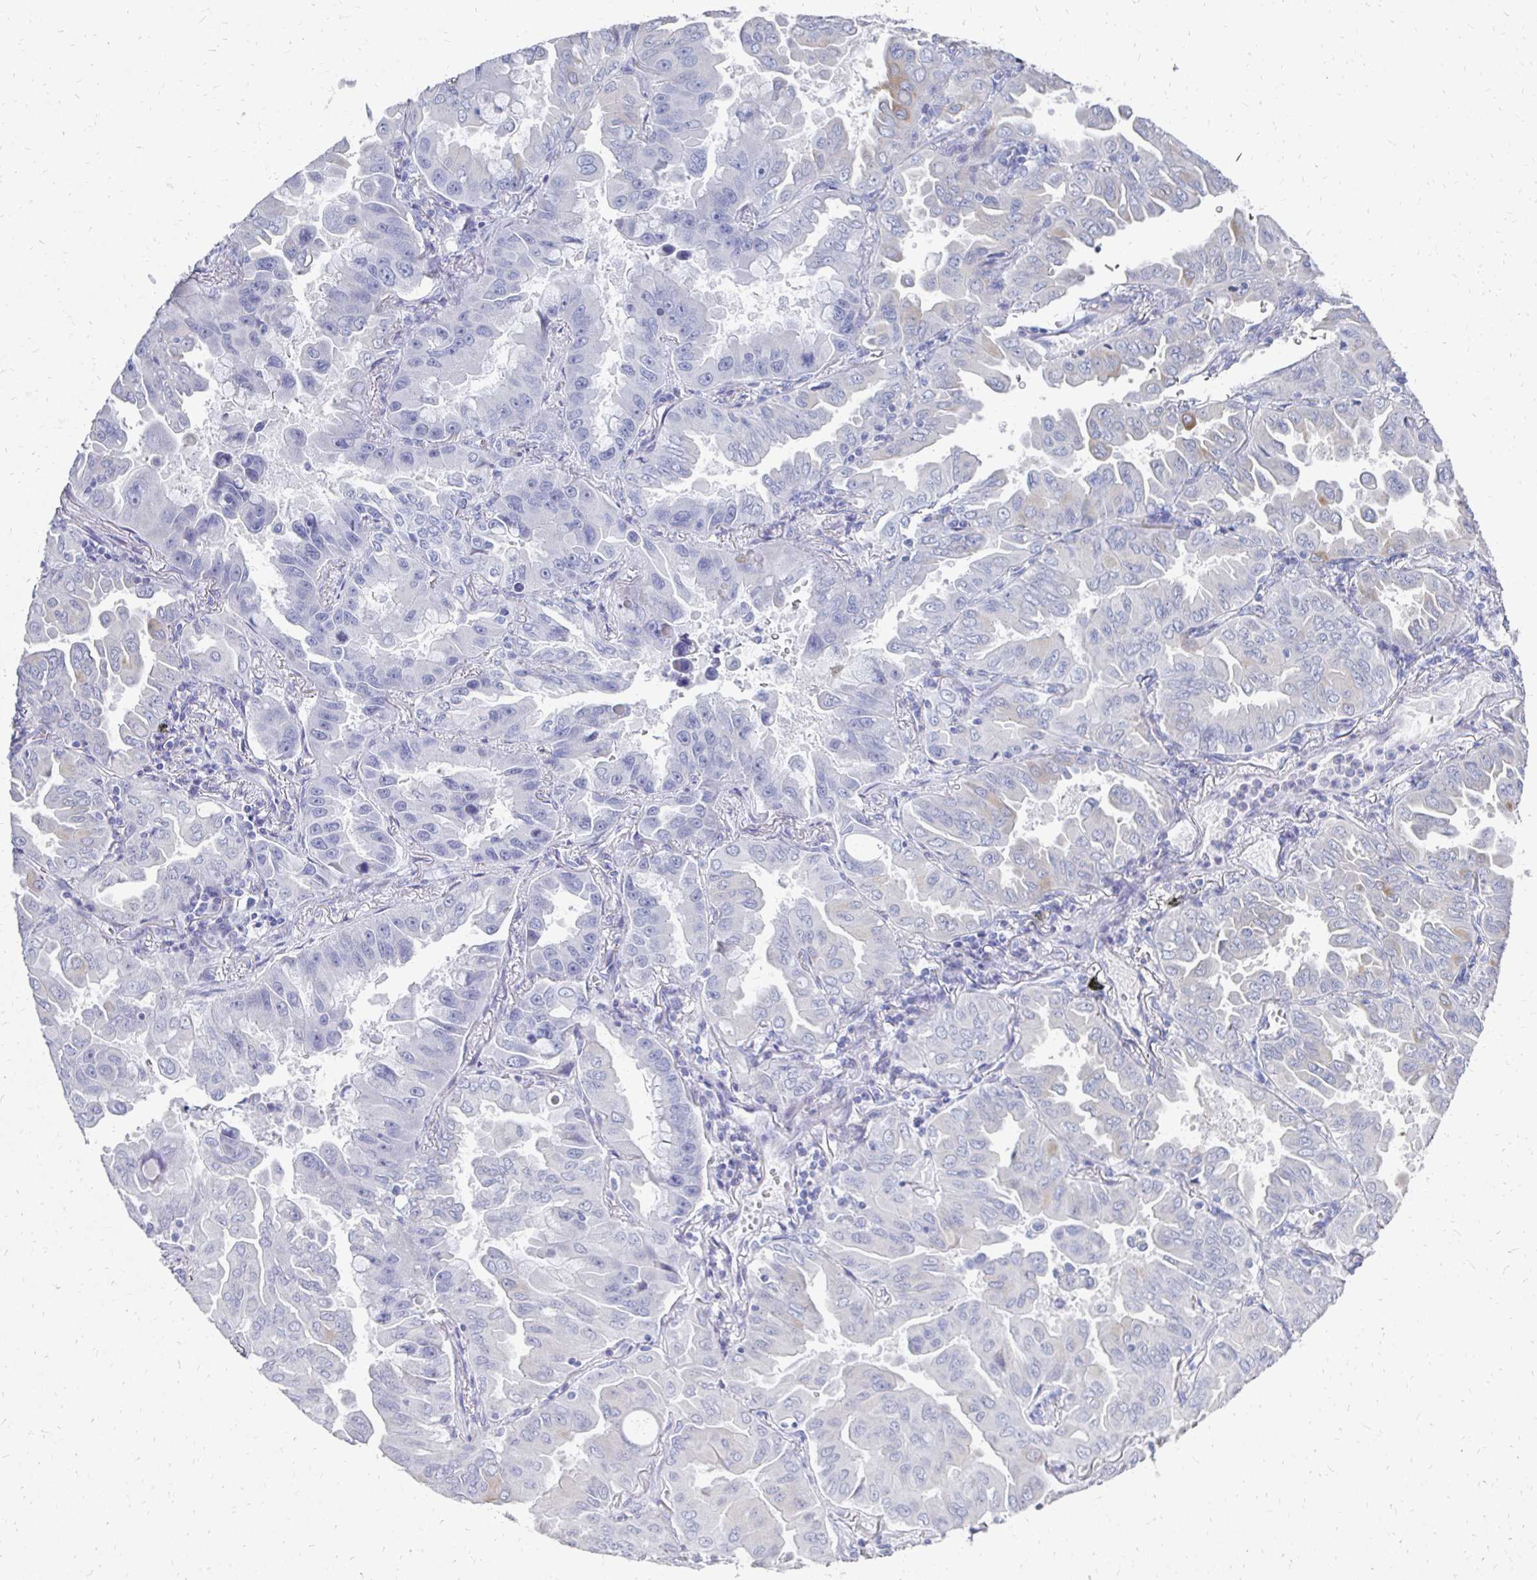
{"staining": {"intensity": "negative", "quantity": "none", "location": "none"}, "tissue": "lung cancer", "cell_type": "Tumor cells", "image_type": "cancer", "snomed": [{"axis": "morphology", "description": "Adenocarcinoma, NOS"}, {"axis": "topography", "description": "Lung"}], "caption": "Immunohistochemistry photomicrograph of neoplastic tissue: human lung adenocarcinoma stained with DAB reveals no significant protein expression in tumor cells.", "gene": "SYCP3", "patient": {"sex": "male", "age": 64}}